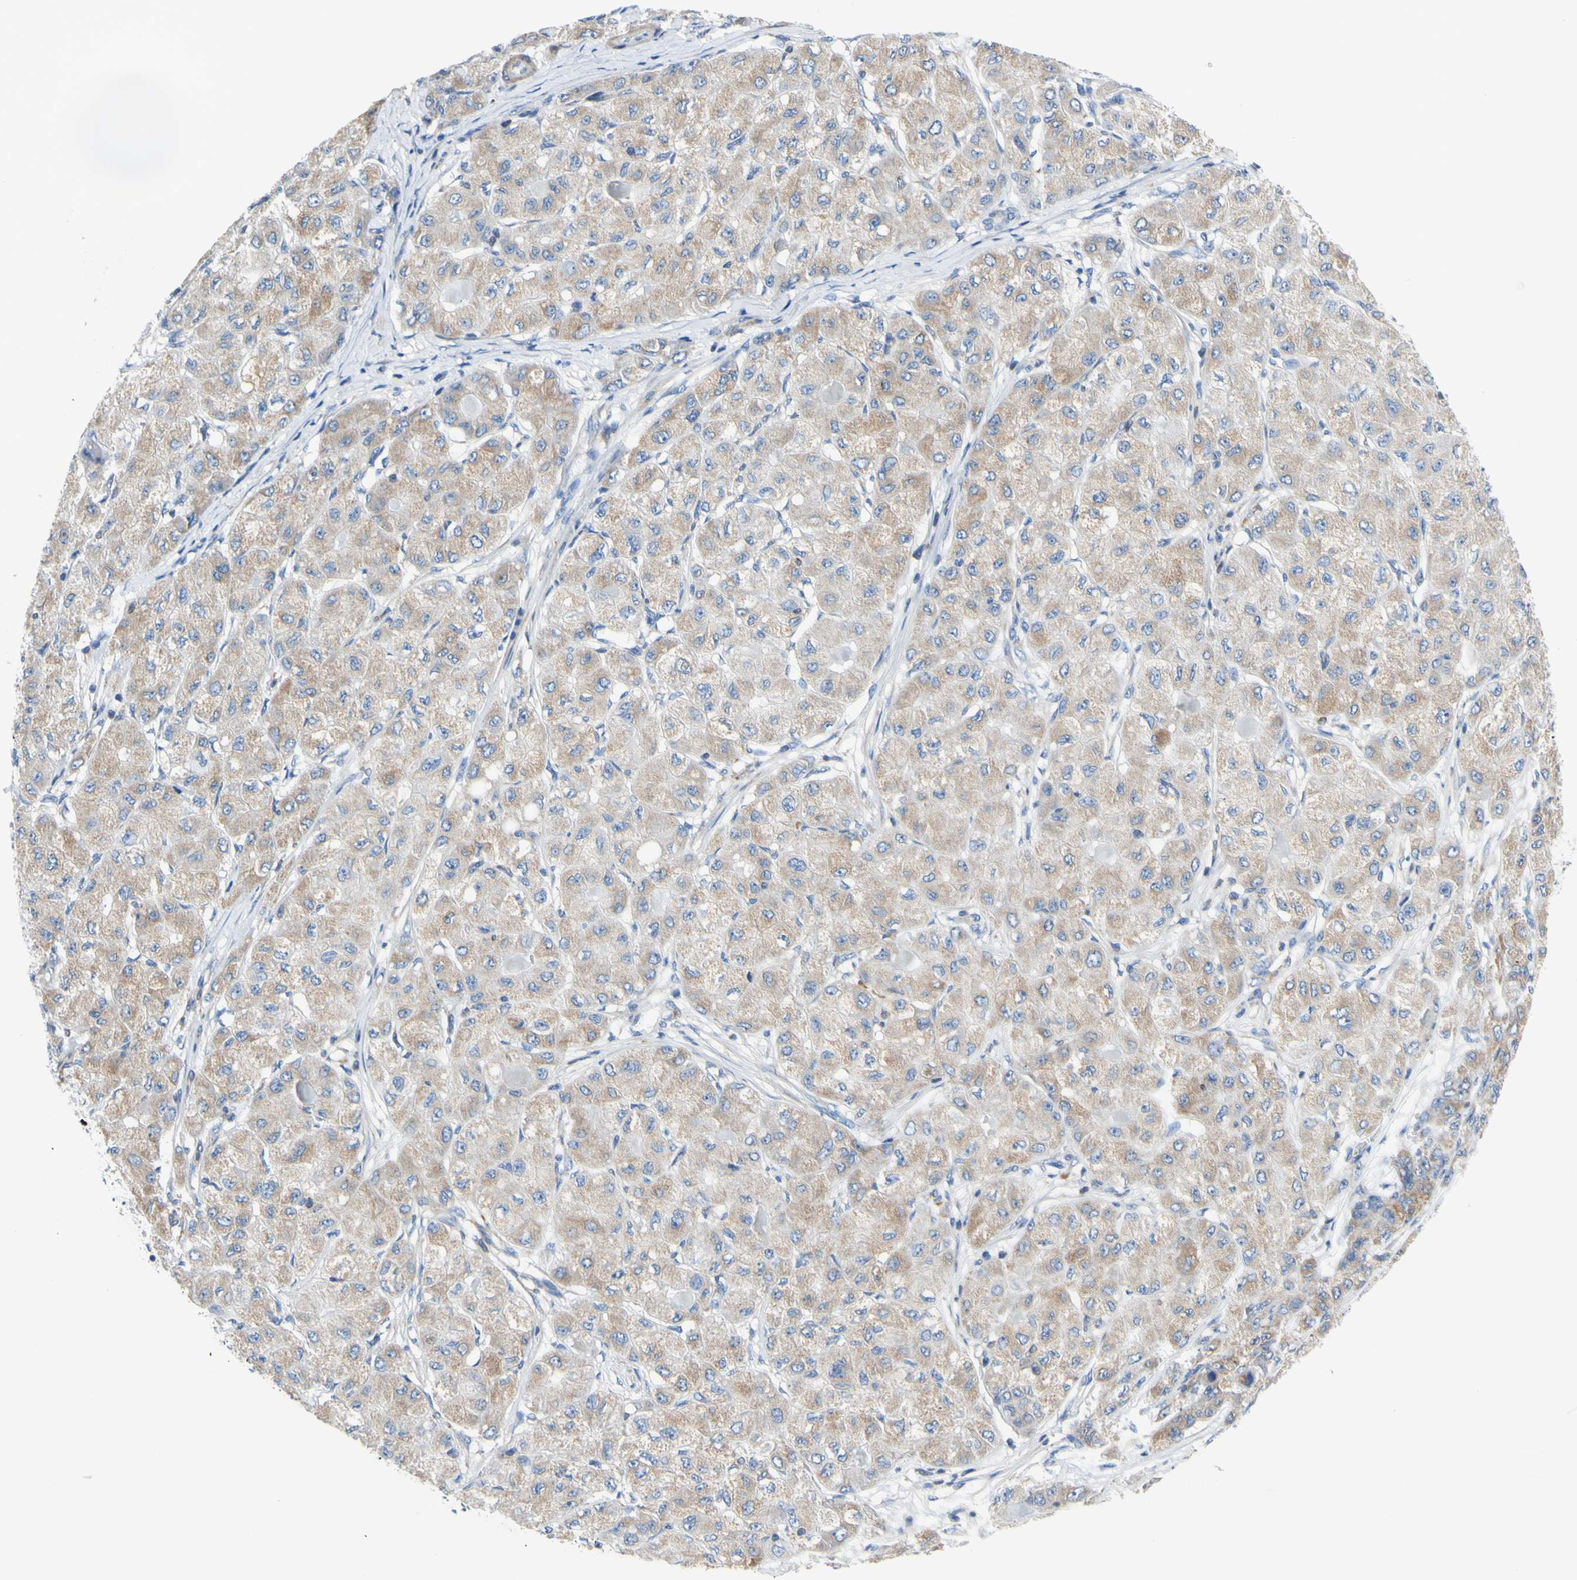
{"staining": {"intensity": "weak", "quantity": "25%-75%", "location": "cytoplasmic/membranous"}, "tissue": "liver cancer", "cell_type": "Tumor cells", "image_type": "cancer", "snomed": [{"axis": "morphology", "description": "Carcinoma, Hepatocellular, NOS"}, {"axis": "topography", "description": "Liver"}], "caption": "A high-resolution histopathology image shows IHC staining of hepatocellular carcinoma (liver), which exhibits weak cytoplasmic/membranous staining in approximately 25%-75% of tumor cells.", "gene": "RETREG2", "patient": {"sex": "male", "age": 80}}